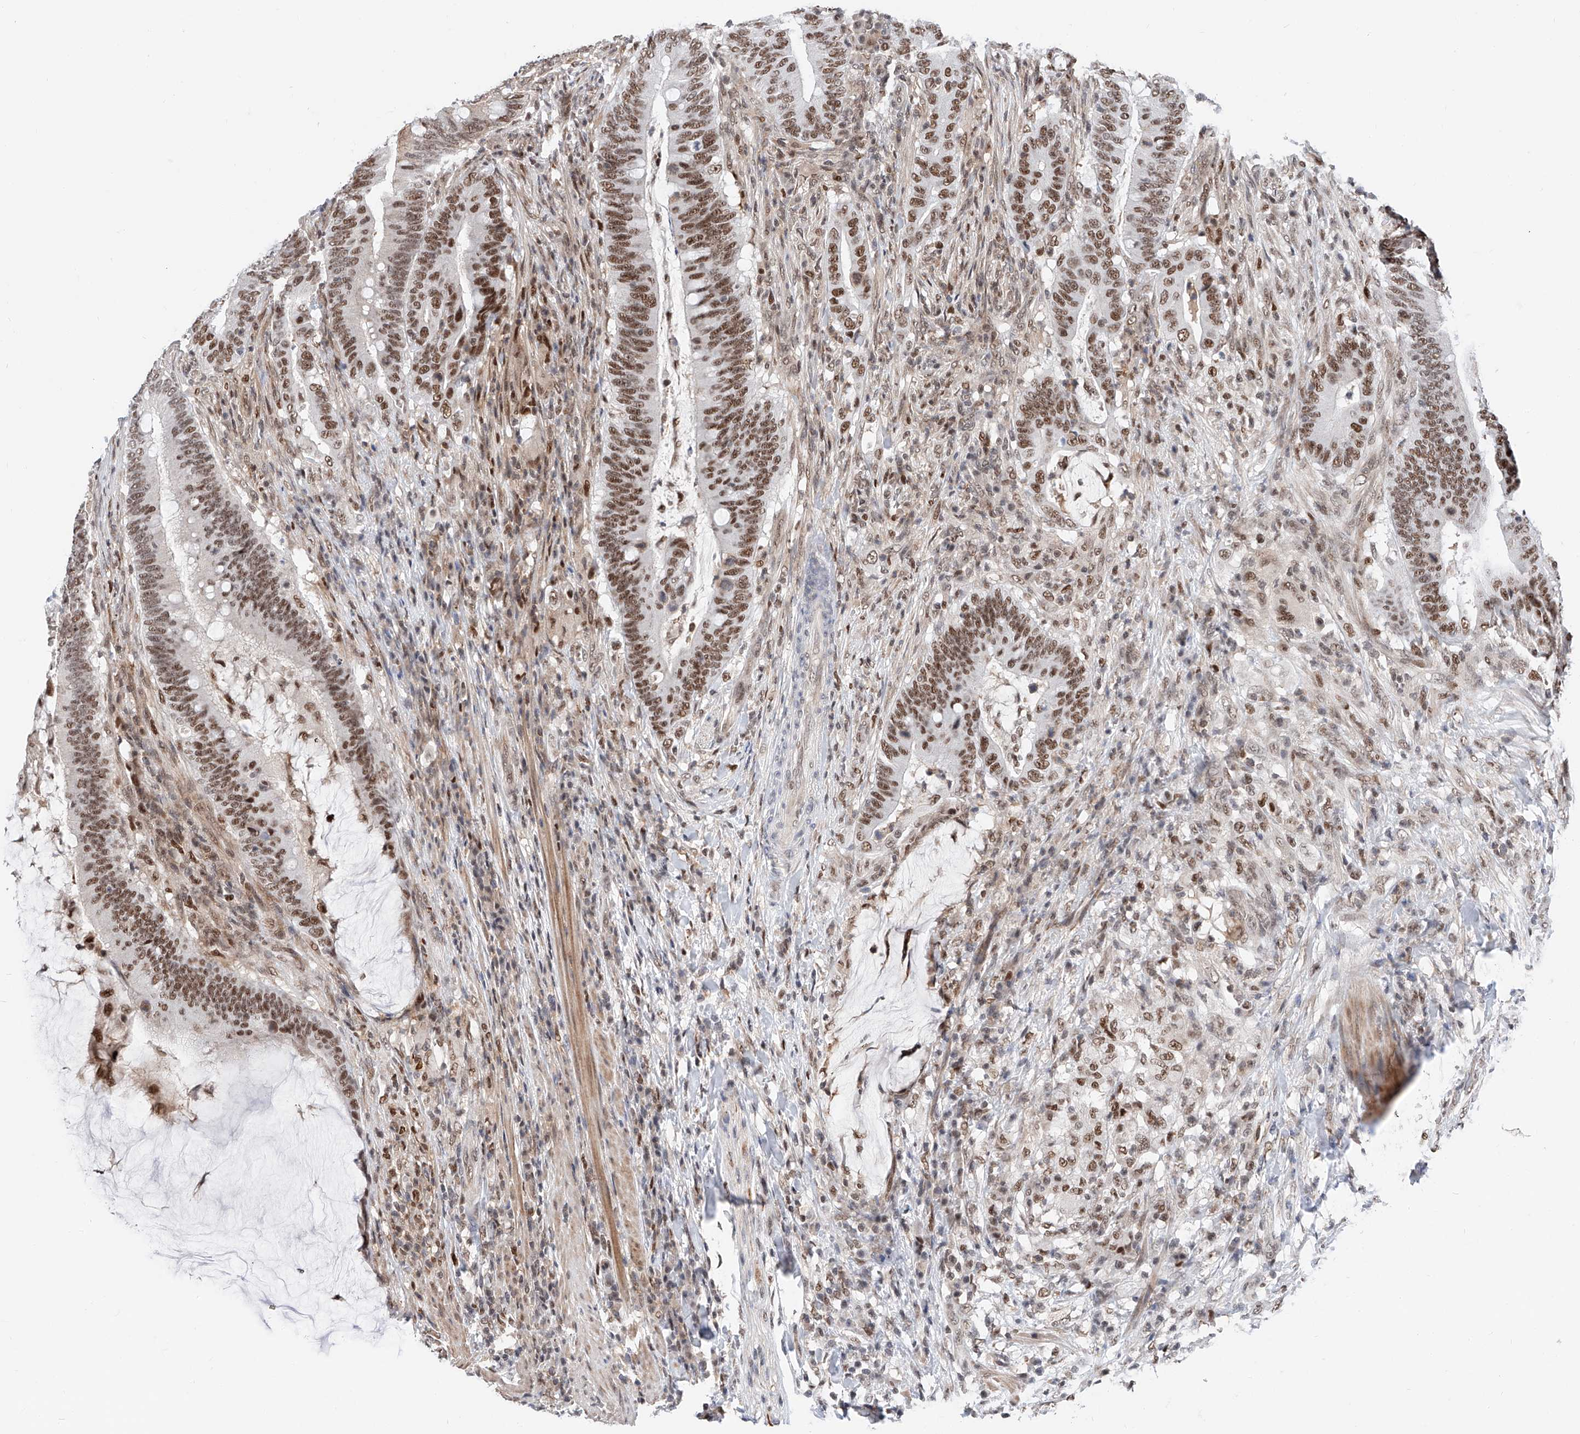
{"staining": {"intensity": "moderate", "quantity": ">75%", "location": "nuclear"}, "tissue": "colorectal cancer", "cell_type": "Tumor cells", "image_type": "cancer", "snomed": [{"axis": "morphology", "description": "Adenocarcinoma, NOS"}, {"axis": "topography", "description": "Colon"}], "caption": "Immunohistochemistry image of colorectal cancer (adenocarcinoma) stained for a protein (brown), which reveals medium levels of moderate nuclear positivity in approximately >75% of tumor cells.", "gene": "SNRNP200", "patient": {"sex": "female", "age": 66}}